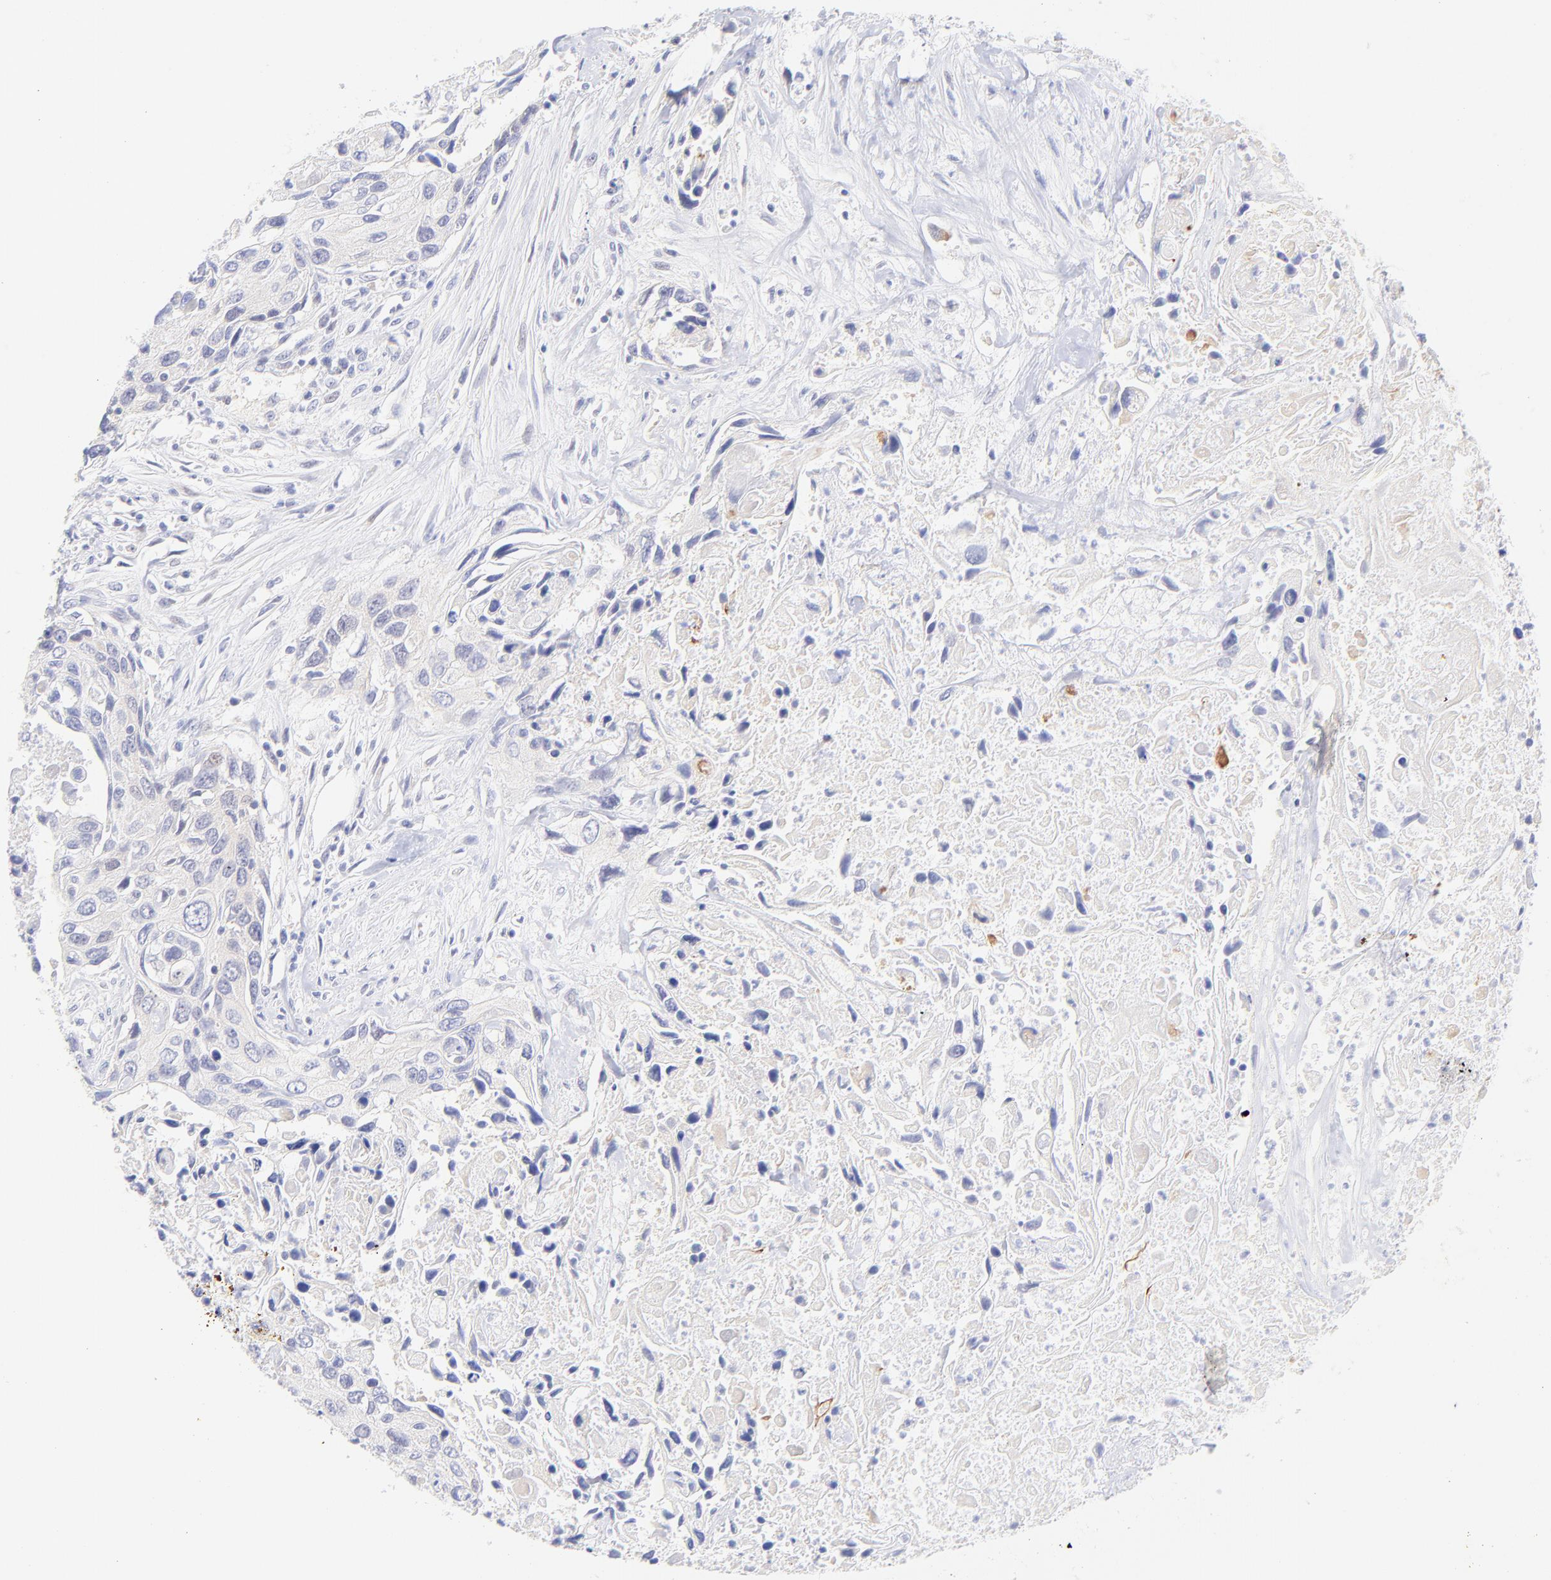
{"staining": {"intensity": "negative", "quantity": "none", "location": "none"}, "tissue": "urothelial cancer", "cell_type": "Tumor cells", "image_type": "cancer", "snomed": [{"axis": "morphology", "description": "Urothelial carcinoma, High grade"}, {"axis": "topography", "description": "Urinary bladder"}], "caption": "High-grade urothelial carcinoma stained for a protein using immunohistochemistry (IHC) exhibits no staining tumor cells.", "gene": "PBDC1", "patient": {"sex": "male", "age": 71}}